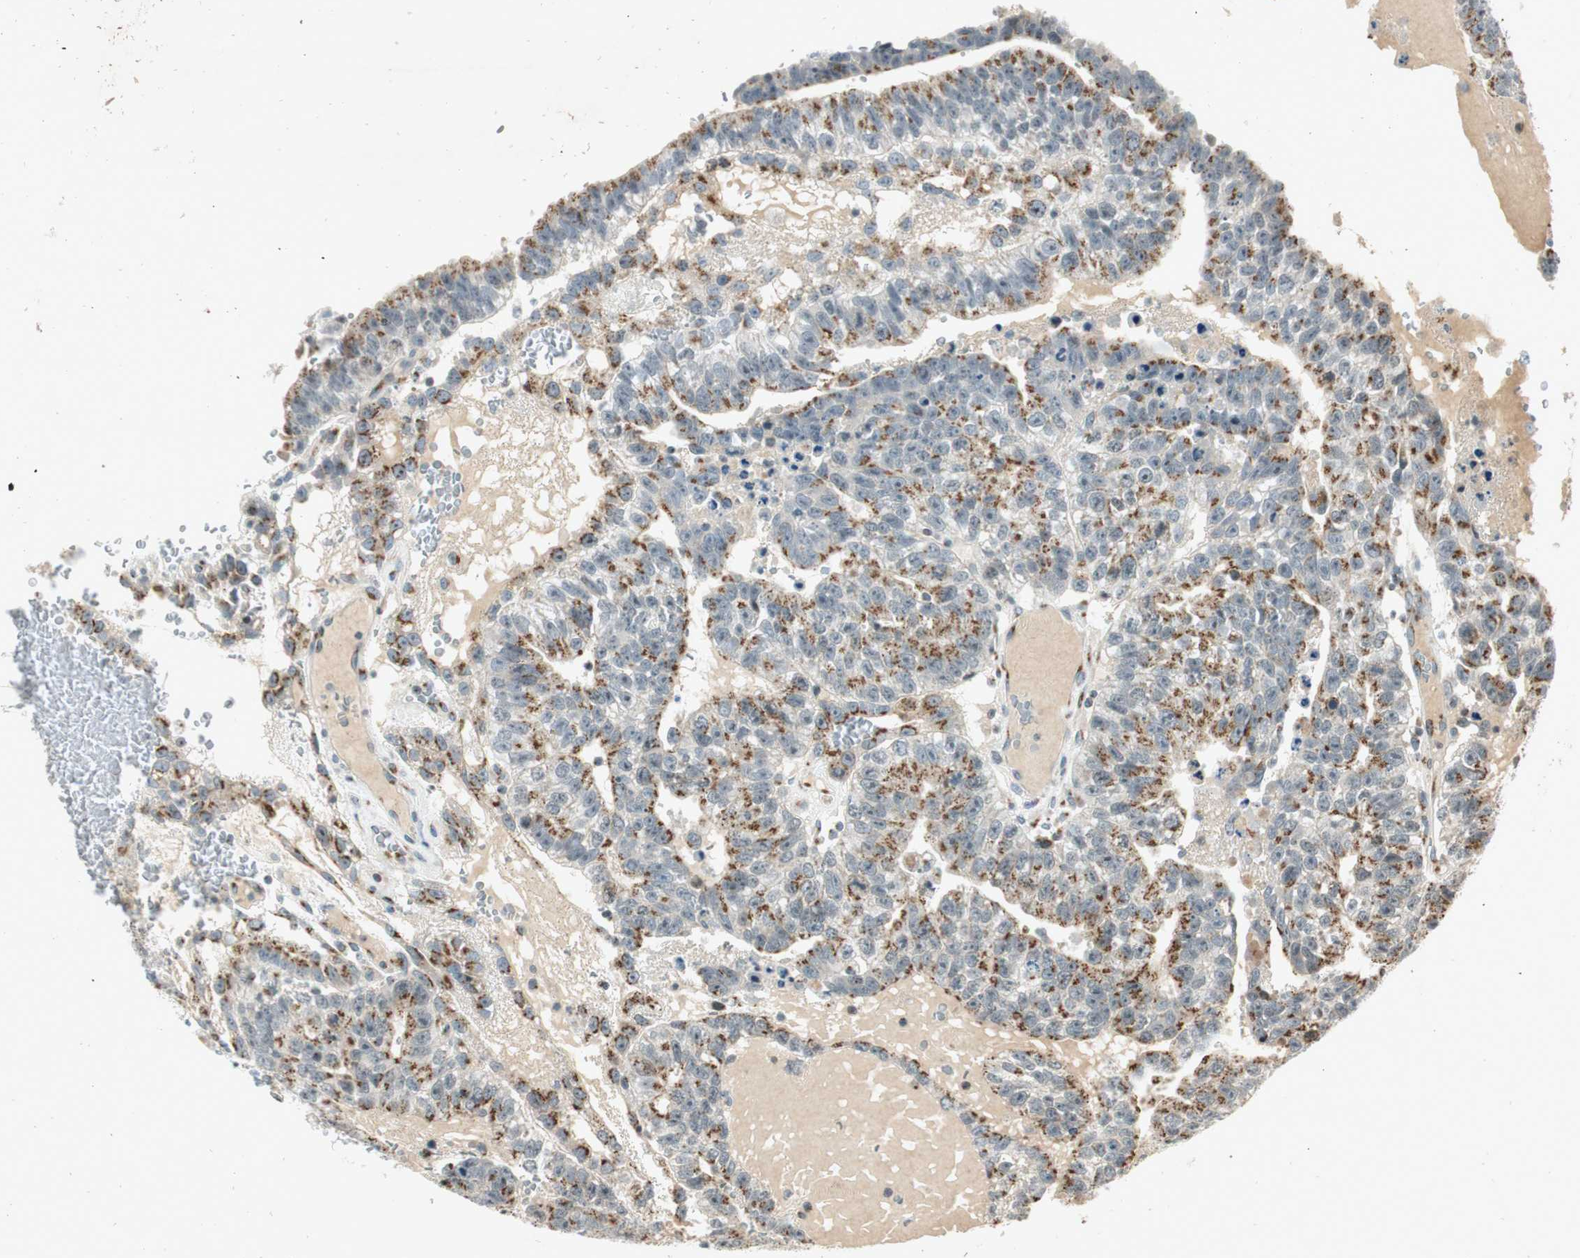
{"staining": {"intensity": "moderate", "quantity": "25%-75%", "location": "cytoplasmic/membranous"}, "tissue": "testis cancer", "cell_type": "Tumor cells", "image_type": "cancer", "snomed": [{"axis": "morphology", "description": "Seminoma, NOS"}, {"axis": "morphology", "description": "Carcinoma, Embryonal, NOS"}, {"axis": "topography", "description": "Testis"}], "caption": "Protein staining of testis cancer (seminoma) tissue reveals moderate cytoplasmic/membranous staining in about 25%-75% of tumor cells.", "gene": "NEO1", "patient": {"sex": "male", "age": 52}}